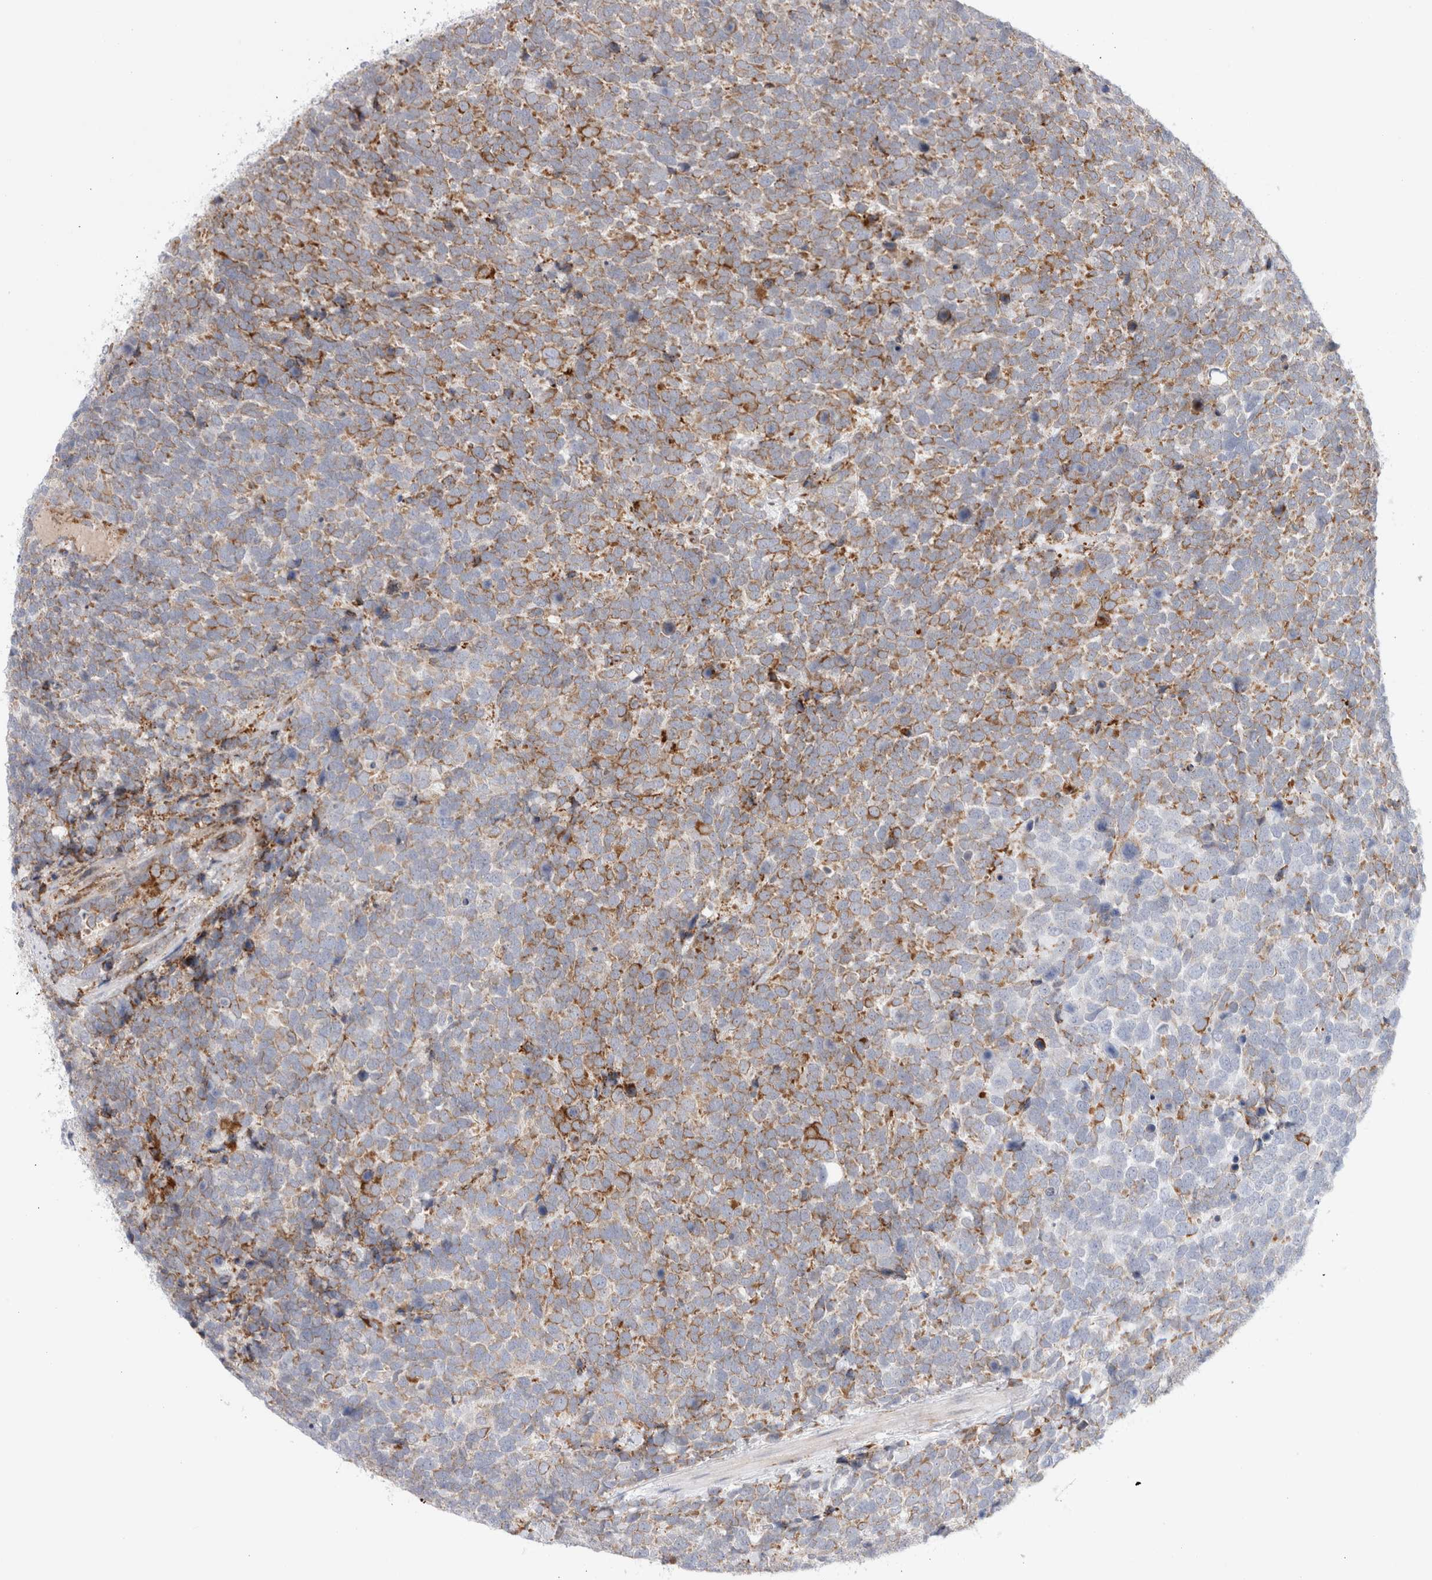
{"staining": {"intensity": "moderate", "quantity": "25%-75%", "location": "cytoplasmic/membranous"}, "tissue": "urothelial cancer", "cell_type": "Tumor cells", "image_type": "cancer", "snomed": [{"axis": "morphology", "description": "Urothelial carcinoma, High grade"}, {"axis": "topography", "description": "Urinary bladder"}], "caption": "IHC (DAB) staining of urothelial cancer exhibits moderate cytoplasmic/membranous protein staining in about 25%-75% of tumor cells.", "gene": "CNPY4", "patient": {"sex": "female", "age": 82}}